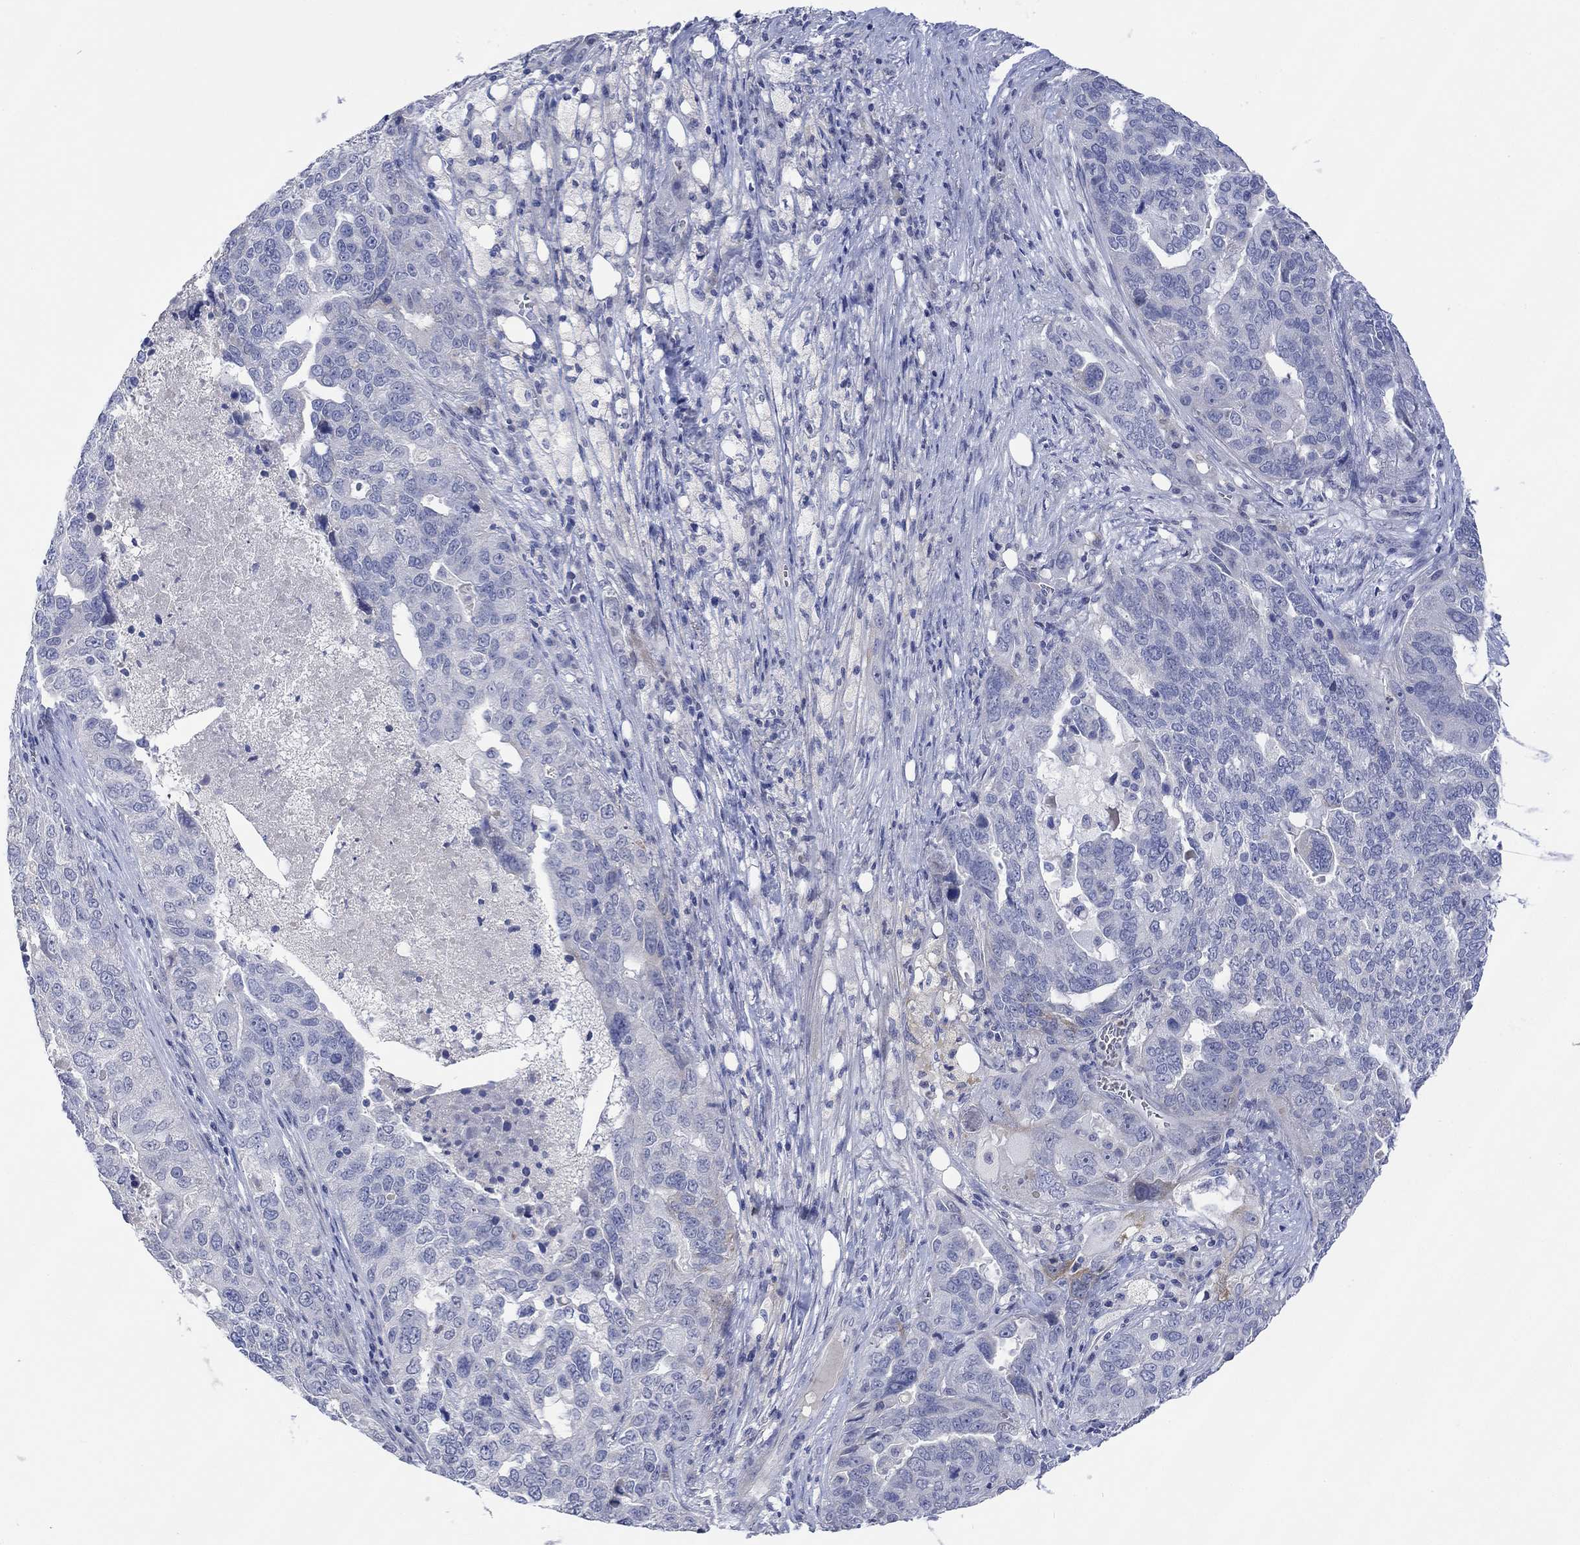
{"staining": {"intensity": "weak", "quantity": "<25%", "location": "cytoplasmic/membranous"}, "tissue": "ovarian cancer", "cell_type": "Tumor cells", "image_type": "cancer", "snomed": [{"axis": "morphology", "description": "Carcinoma, endometroid"}, {"axis": "topography", "description": "Soft tissue"}, {"axis": "topography", "description": "Ovary"}], "caption": "The immunohistochemistry (IHC) photomicrograph has no significant positivity in tumor cells of ovarian endometroid carcinoma tissue. (Stains: DAB immunohistochemistry (IHC) with hematoxylin counter stain, Microscopy: brightfield microscopy at high magnification).", "gene": "DLK1", "patient": {"sex": "female", "age": 52}}